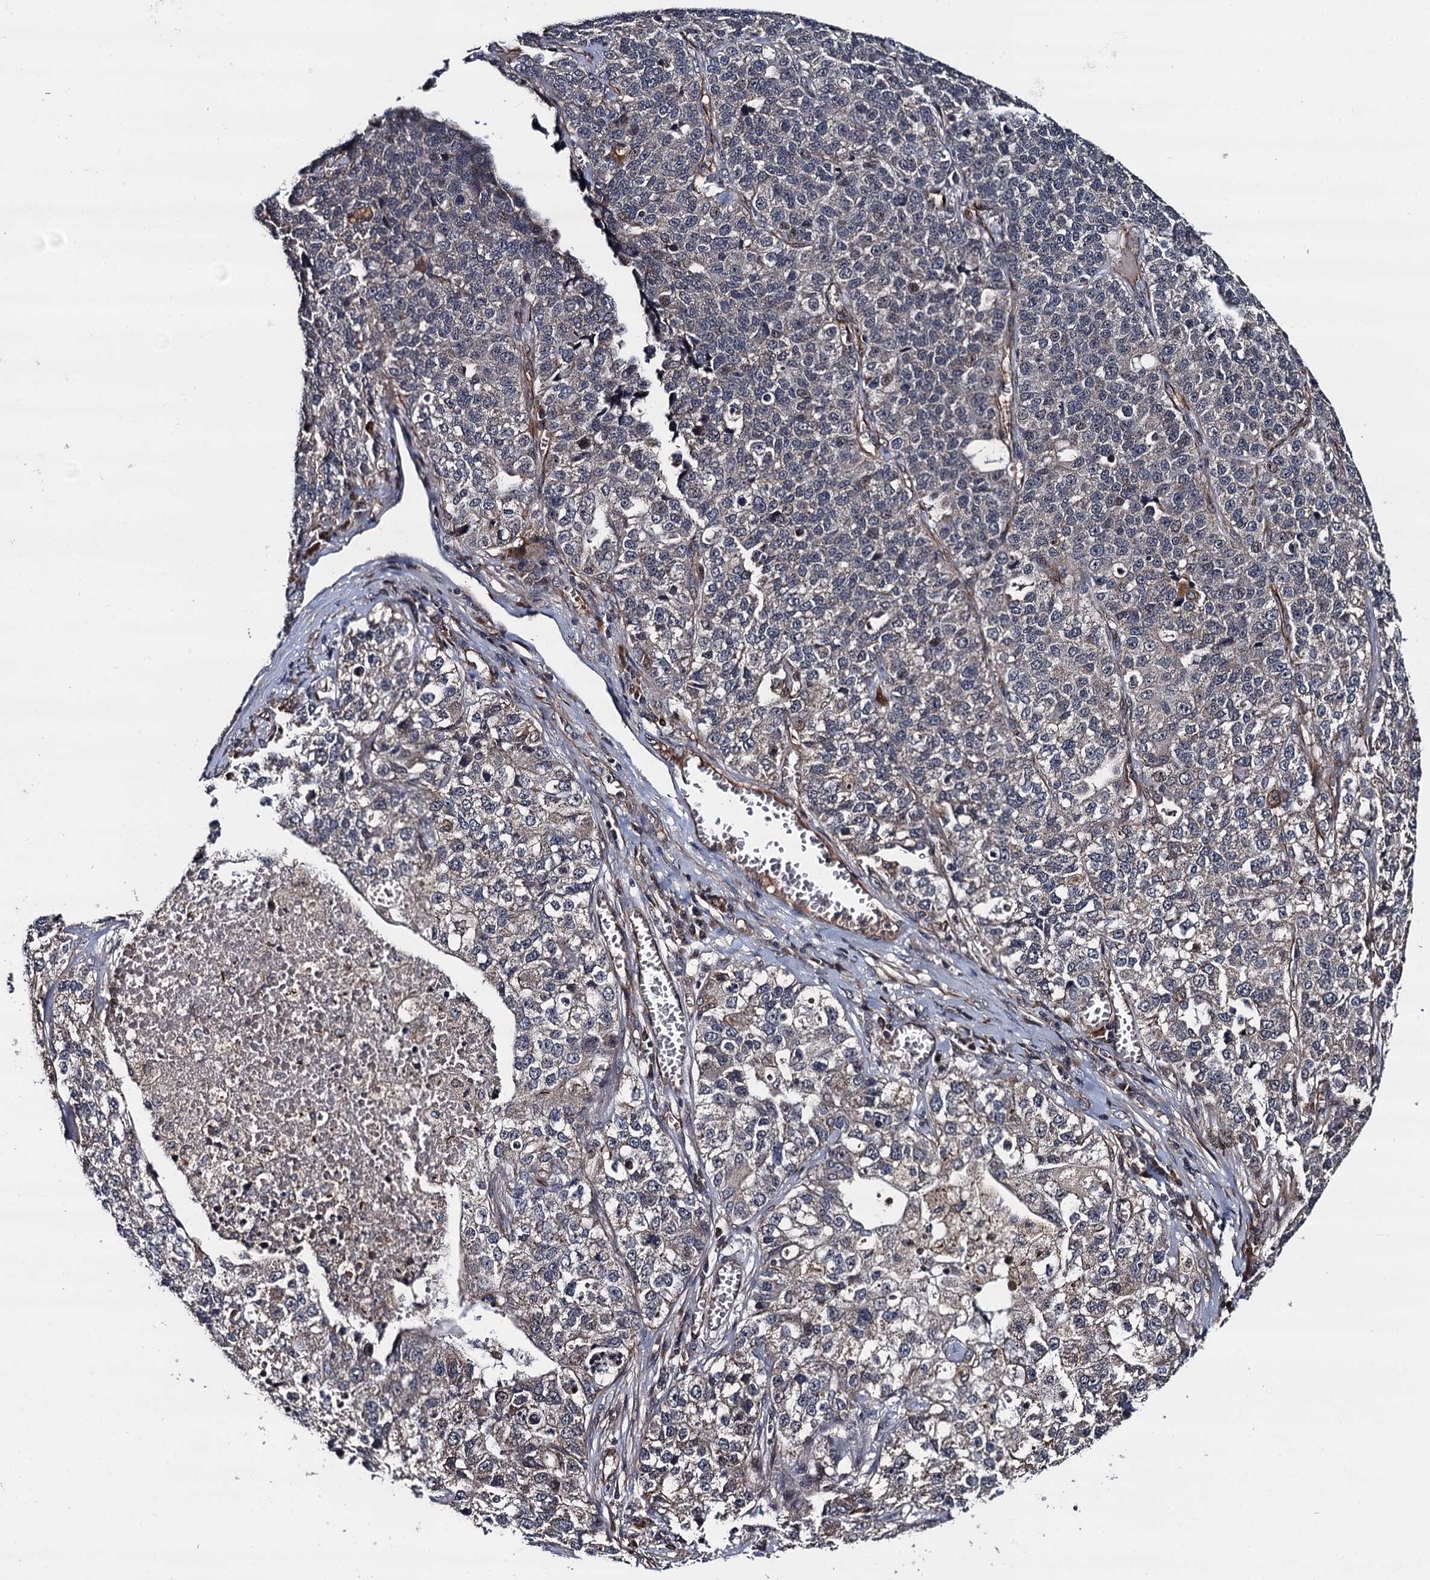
{"staining": {"intensity": "negative", "quantity": "none", "location": "none"}, "tissue": "lung cancer", "cell_type": "Tumor cells", "image_type": "cancer", "snomed": [{"axis": "morphology", "description": "Adenocarcinoma, NOS"}, {"axis": "topography", "description": "Lung"}], "caption": "Human lung cancer stained for a protein using IHC exhibits no expression in tumor cells.", "gene": "FSIP1", "patient": {"sex": "male", "age": 49}}